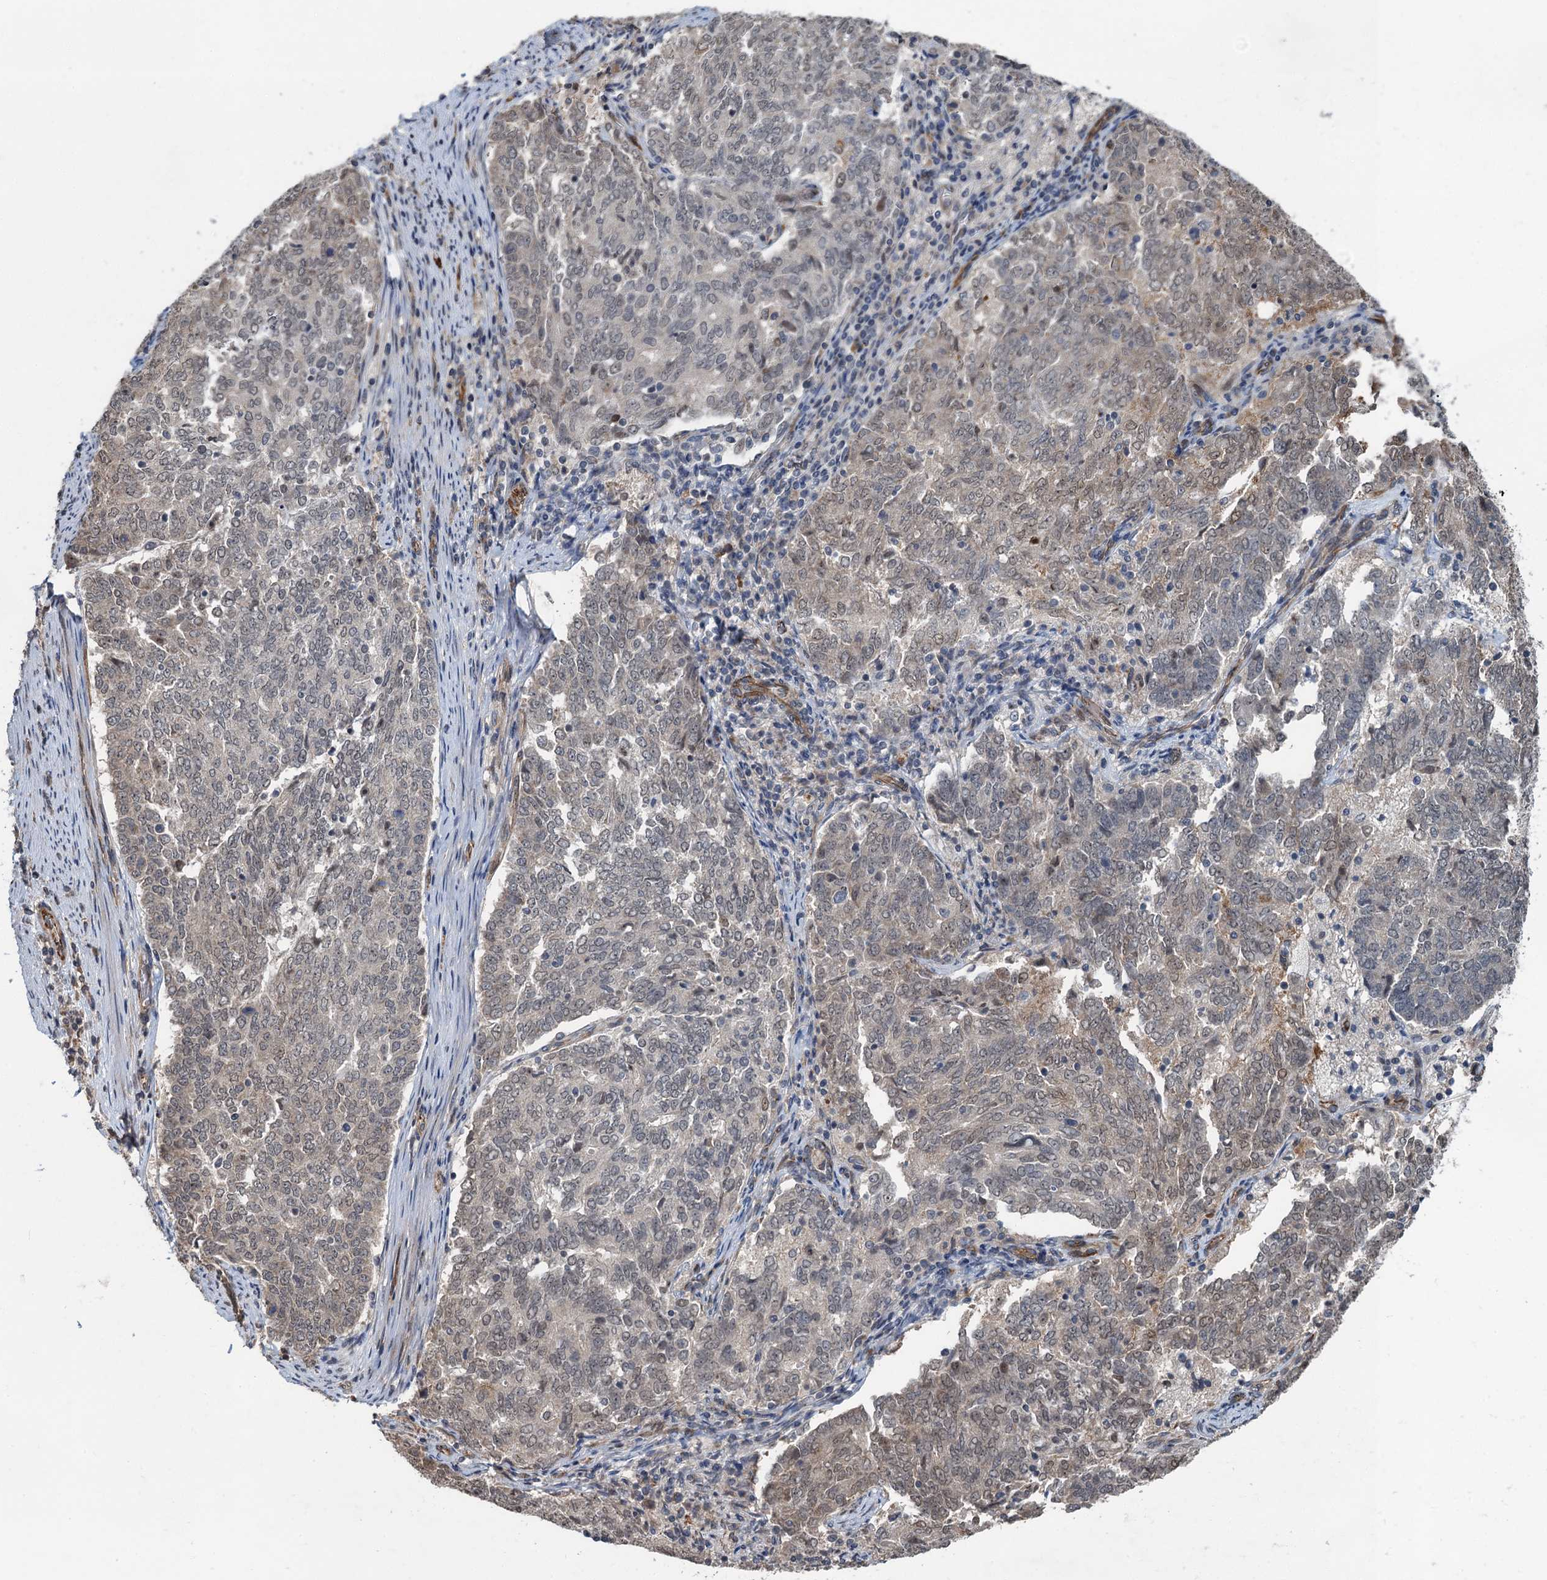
{"staining": {"intensity": "weak", "quantity": "<25%", "location": "cytoplasmic/membranous"}, "tissue": "endometrial cancer", "cell_type": "Tumor cells", "image_type": "cancer", "snomed": [{"axis": "morphology", "description": "Adenocarcinoma, NOS"}, {"axis": "topography", "description": "Endometrium"}], "caption": "A high-resolution micrograph shows IHC staining of endometrial cancer, which reveals no significant expression in tumor cells. (Brightfield microscopy of DAB IHC at high magnification).", "gene": "WHAMM", "patient": {"sex": "female", "age": 80}}